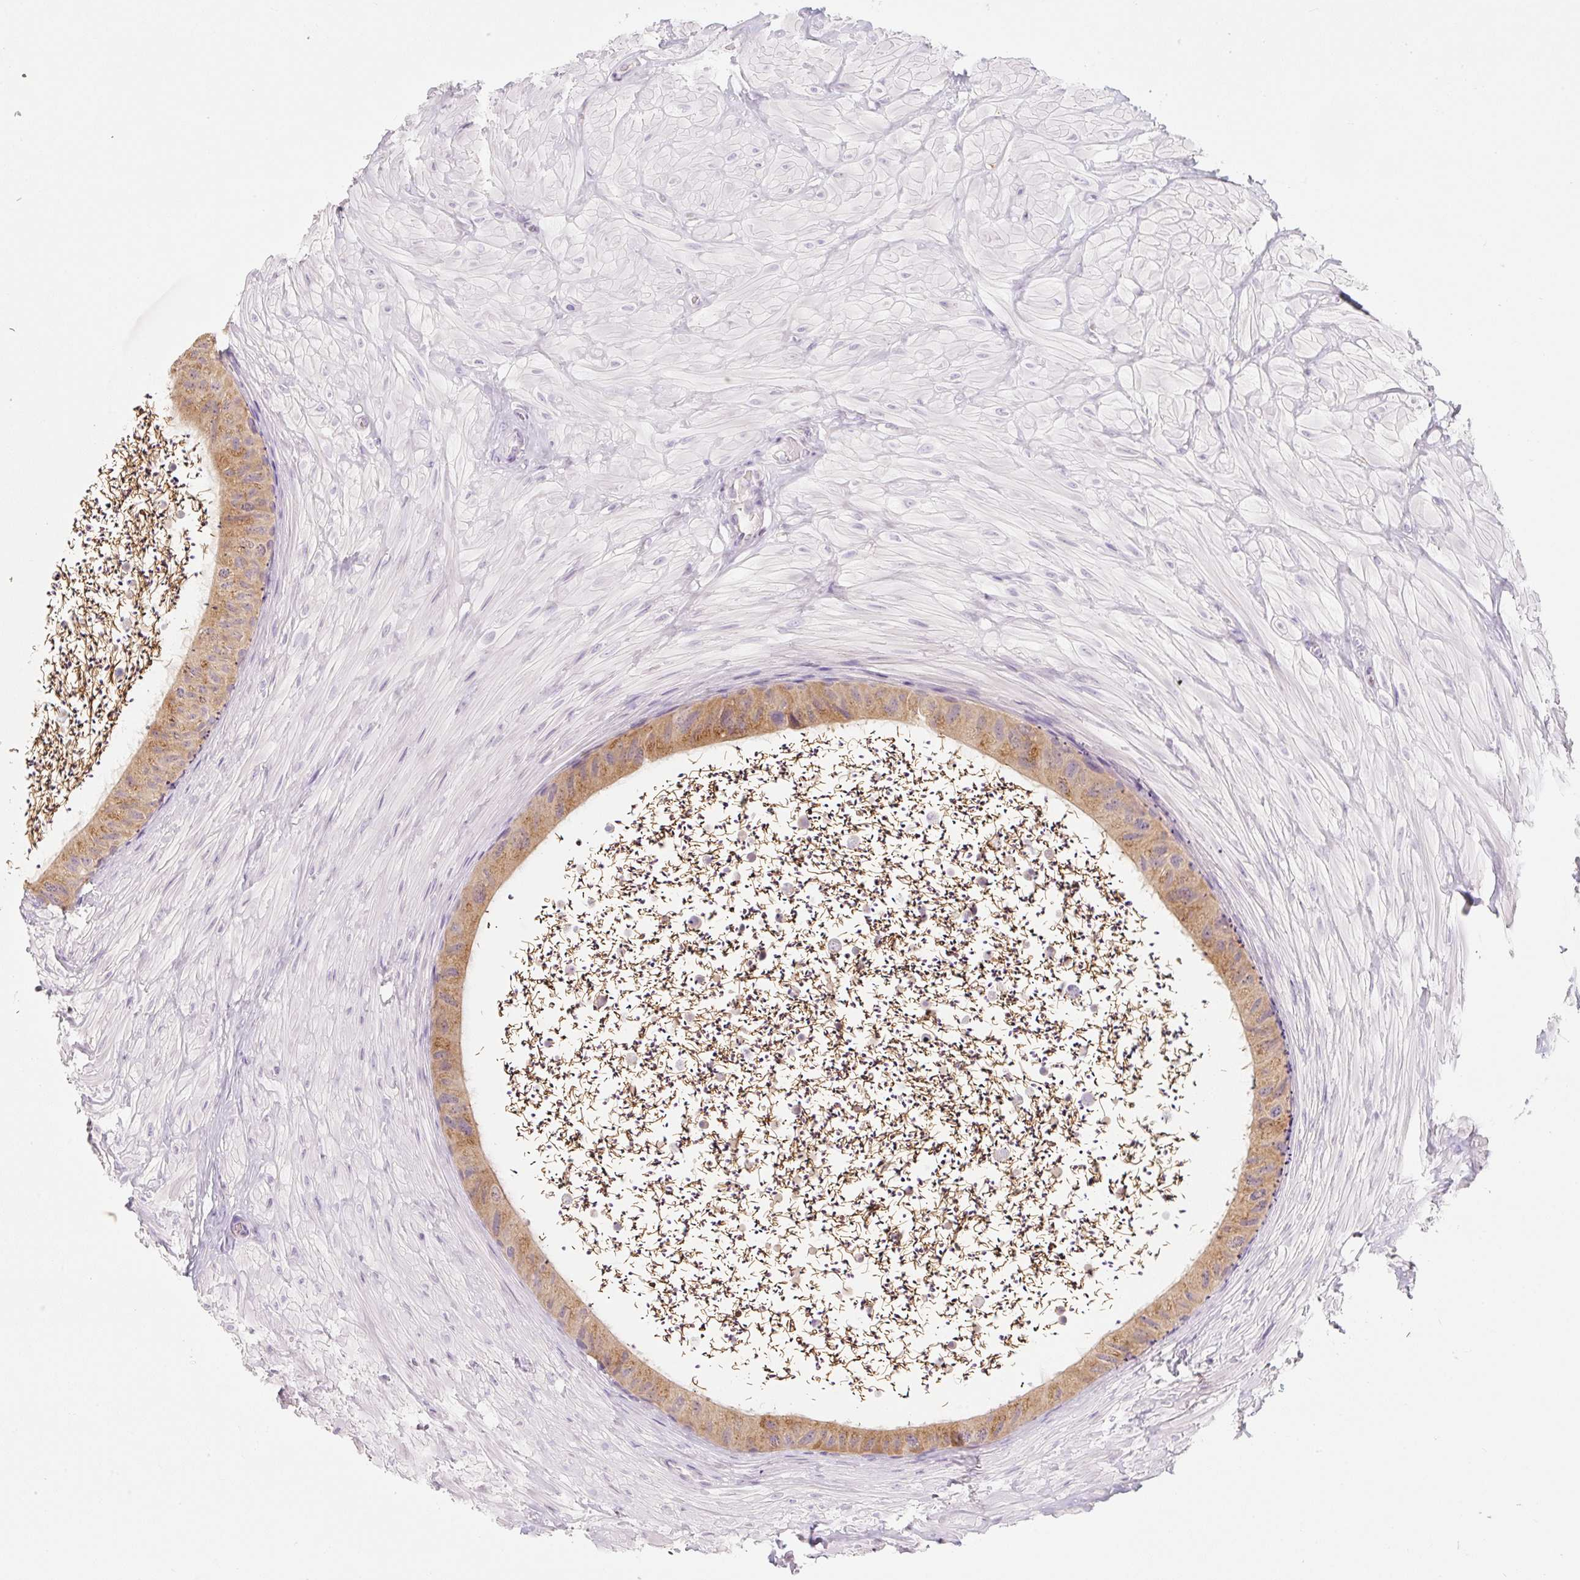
{"staining": {"intensity": "moderate", "quantity": ">75%", "location": "cytoplasmic/membranous"}, "tissue": "epididymis", "cell_type": "Glandular cells", "image_type": "normal", "snomed": [{"axis": "morphology", "description": "Normal tissue, NOS"}, {"axis": "topography", "description": "Epididymis"}, {"axis": "topography", "description": "Peripheral nerve tissue"}], "caption": "Protein staining of unremarkable epididymis exhibits moderate cytoplasmic/membranous positivity in approximately >75% of glandular cells.", "gene": "MIA2", "patient": {"sex": "male", "age": 32}}